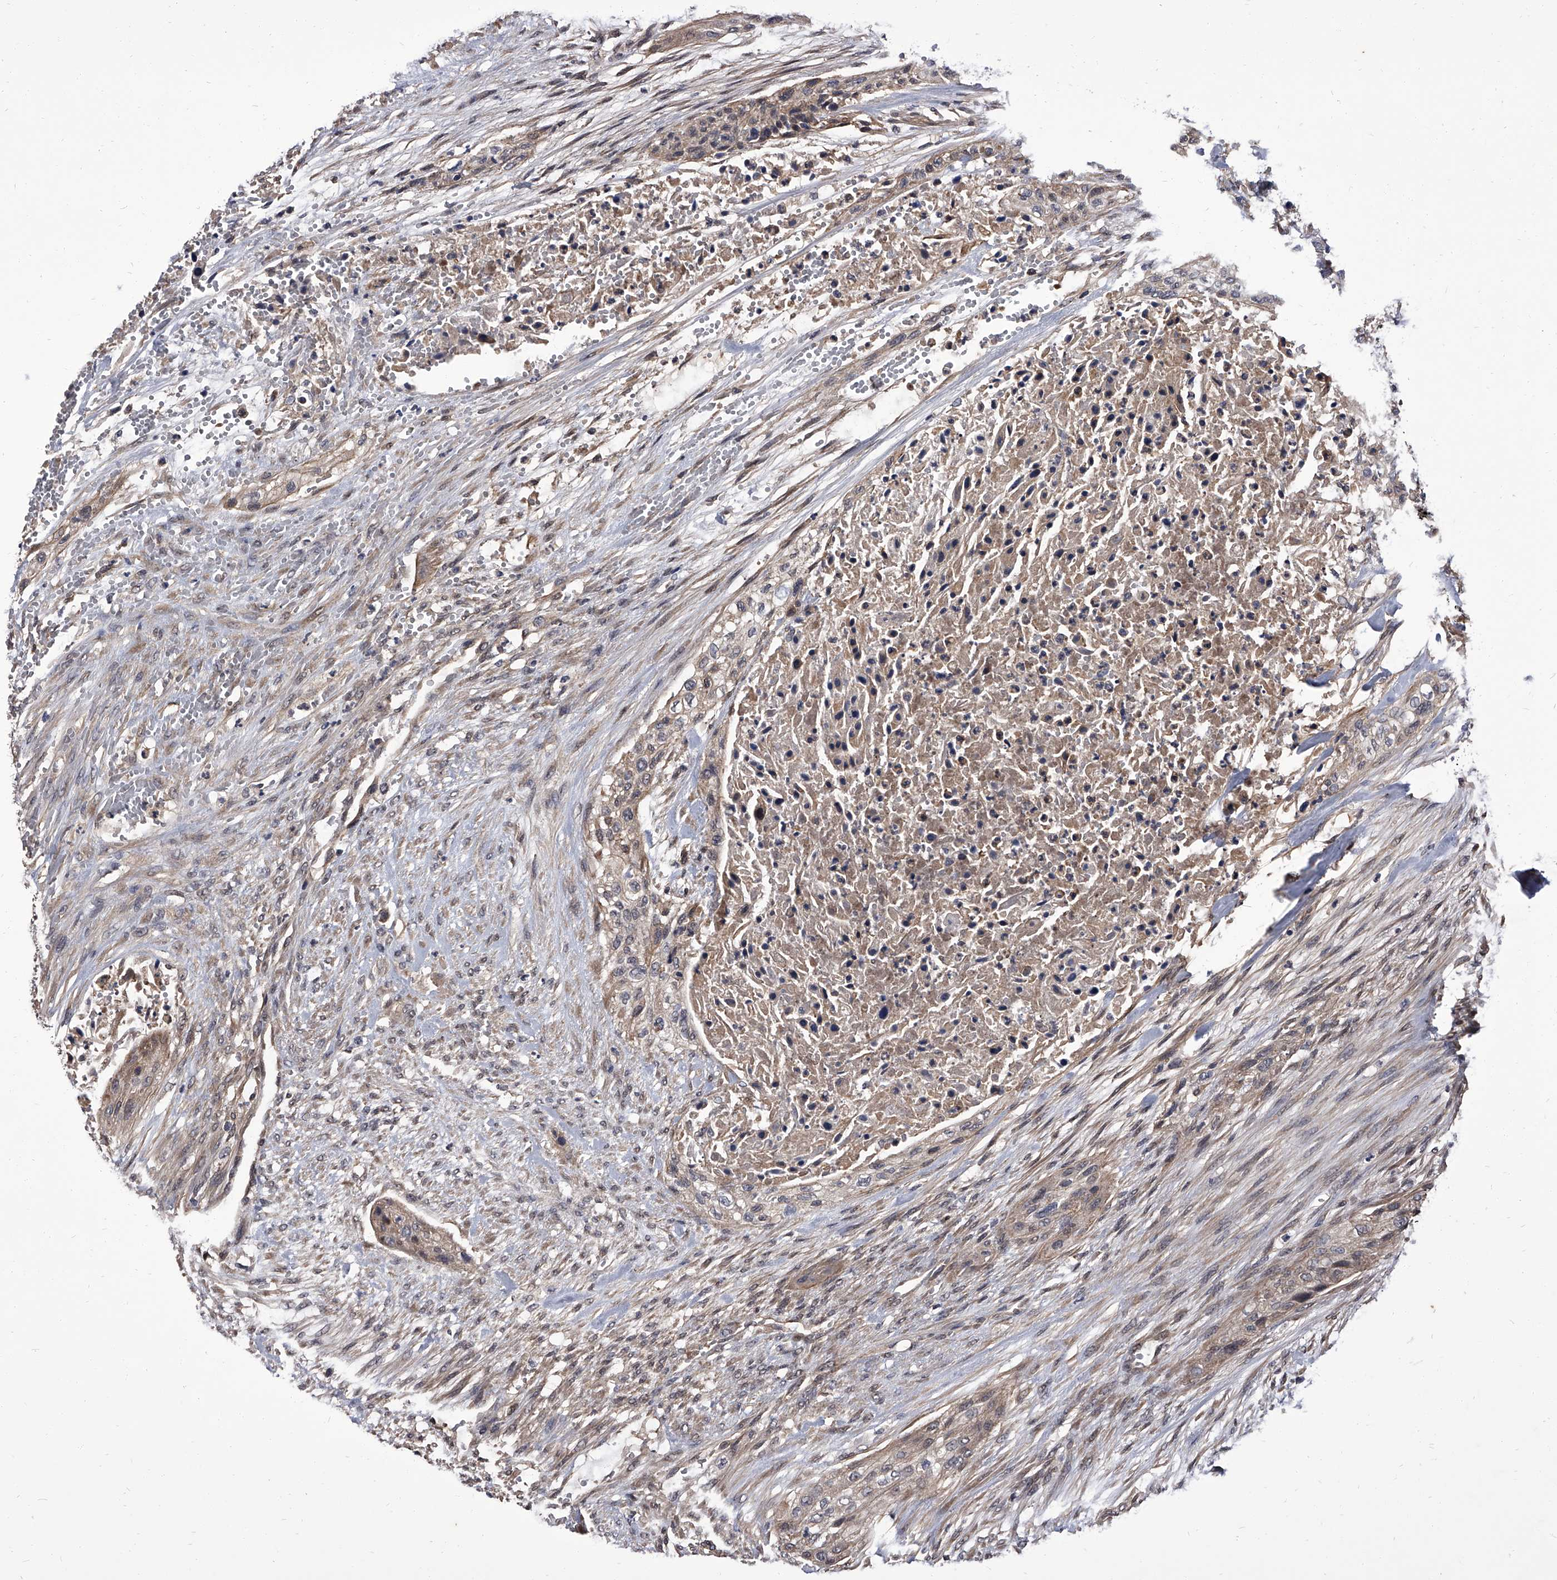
{"staining": {"intensity": "weak", "quantity": "25%-75%", "location": "cytoplasmic/membranous"}, "tissue": "urothelial cancer", "cell_type": "Tumor cells", "image_type": "cancer", "snomed": [{"axis": "morphology", "description": "Urothelial carcinoma, High grade"}, {"axis": "topography", "description": "Urinary bladder"}], "caption": "Human urothelial carcinoma (high-grade) stained with a brown dye demonstrates weak cytoplasmic/membranous positive staining in about 25%-75% of tumor cells.", "gene": "SLC18B1", "patient": {"sex": "male", "age": 35}}